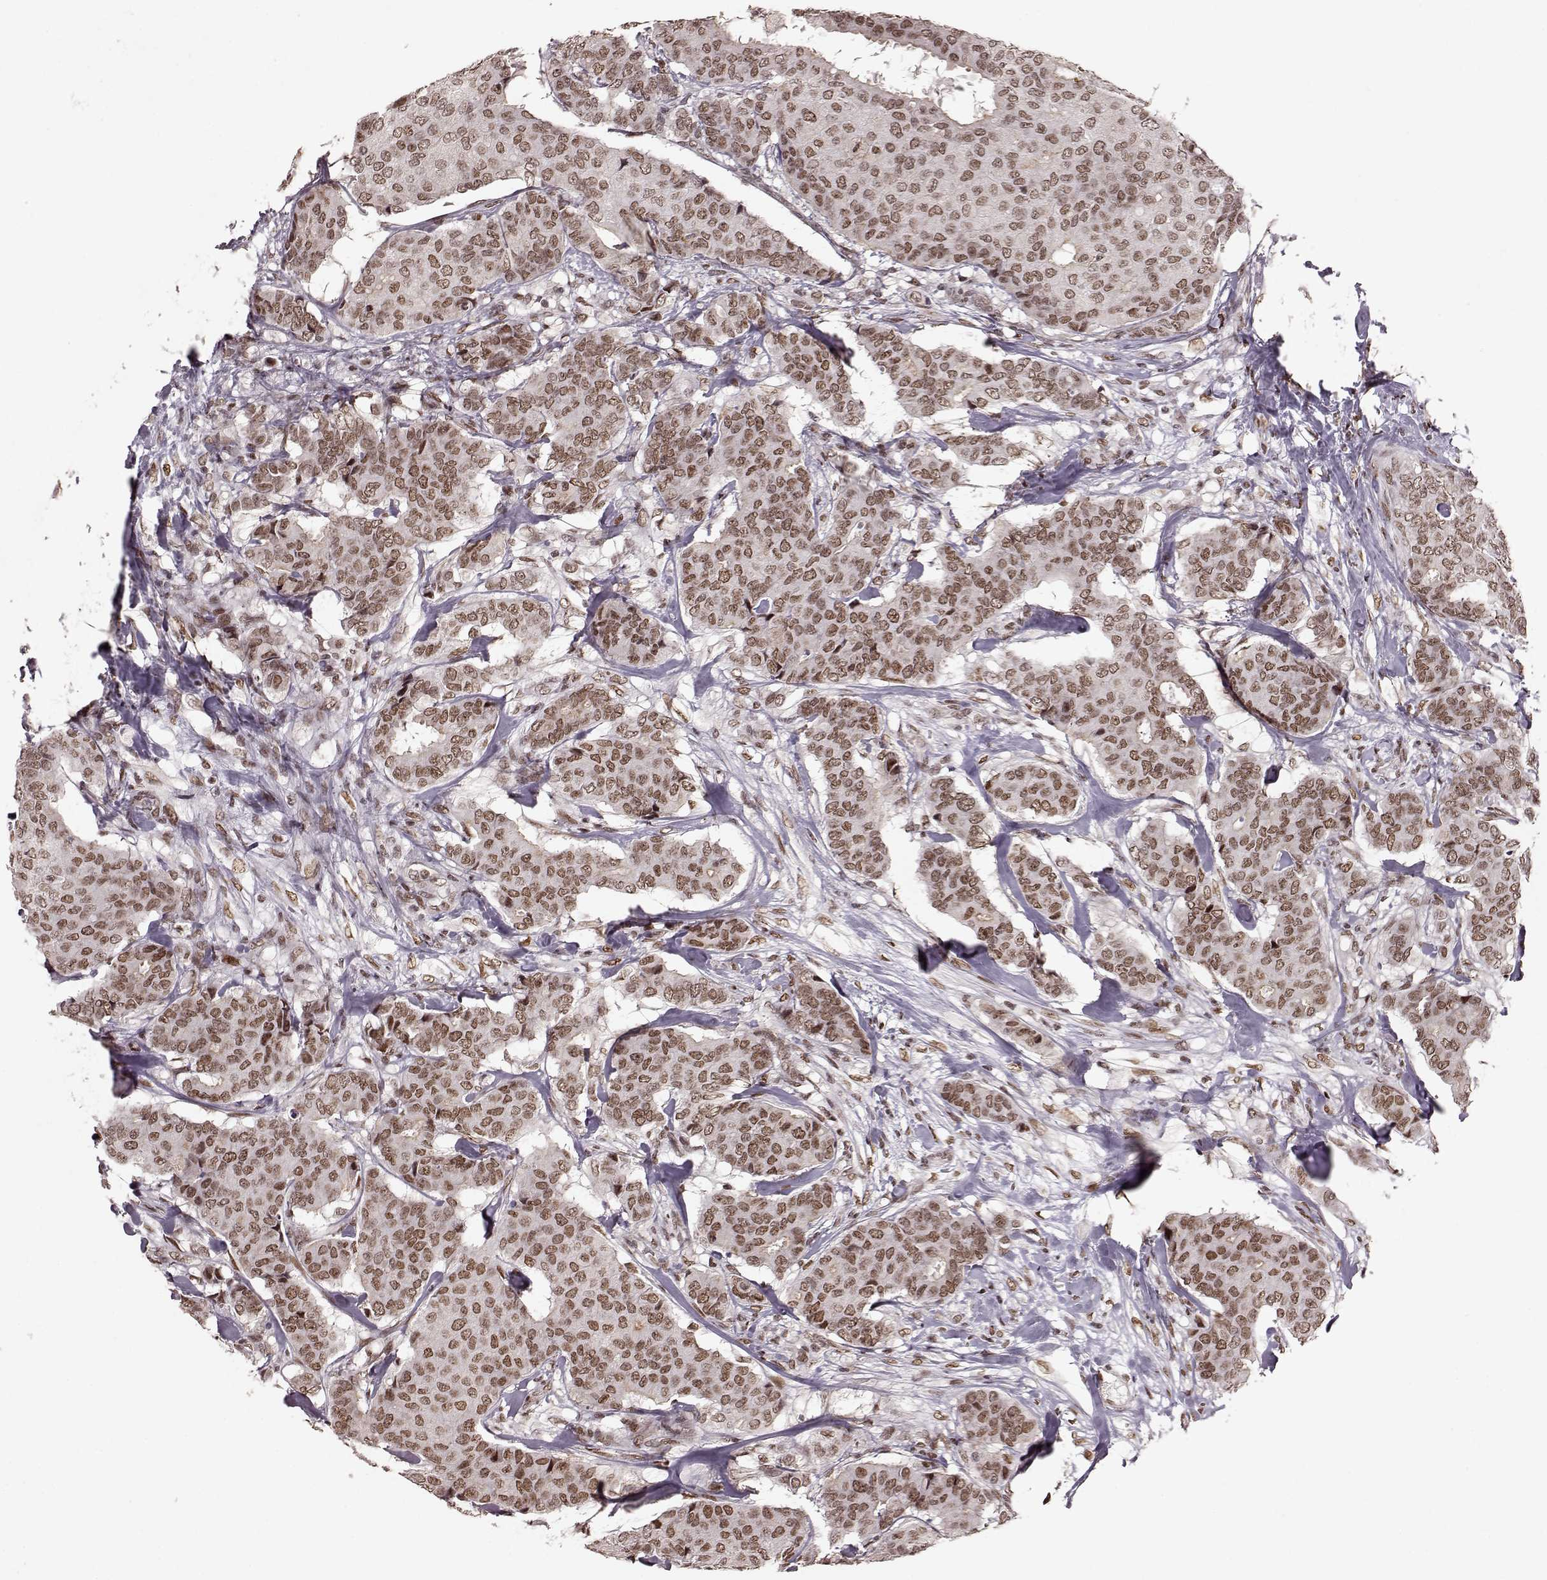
{"staining": {"intensity": "moderate", "quantity": ">75%", "location": "nuclear"}, "tissue": "breast cancer", "cell_type": "Tumor cells", "image_type": "cancer", "snomed": [{"axis": "morphology", "description": "Duct carcinoma"}, {"axis": "topography", "description": "Breast"}], "caption": "Protein expression analysis of breast cancer exhibits moderate nuclear positivity in about >75% of tumor cells. (DAB (3,3'-diaminobenzidine) IHC with brightfield microscopy, high magnification).", "gene": "RRAGD", "patient": {"sex": "female", "age": 75}}